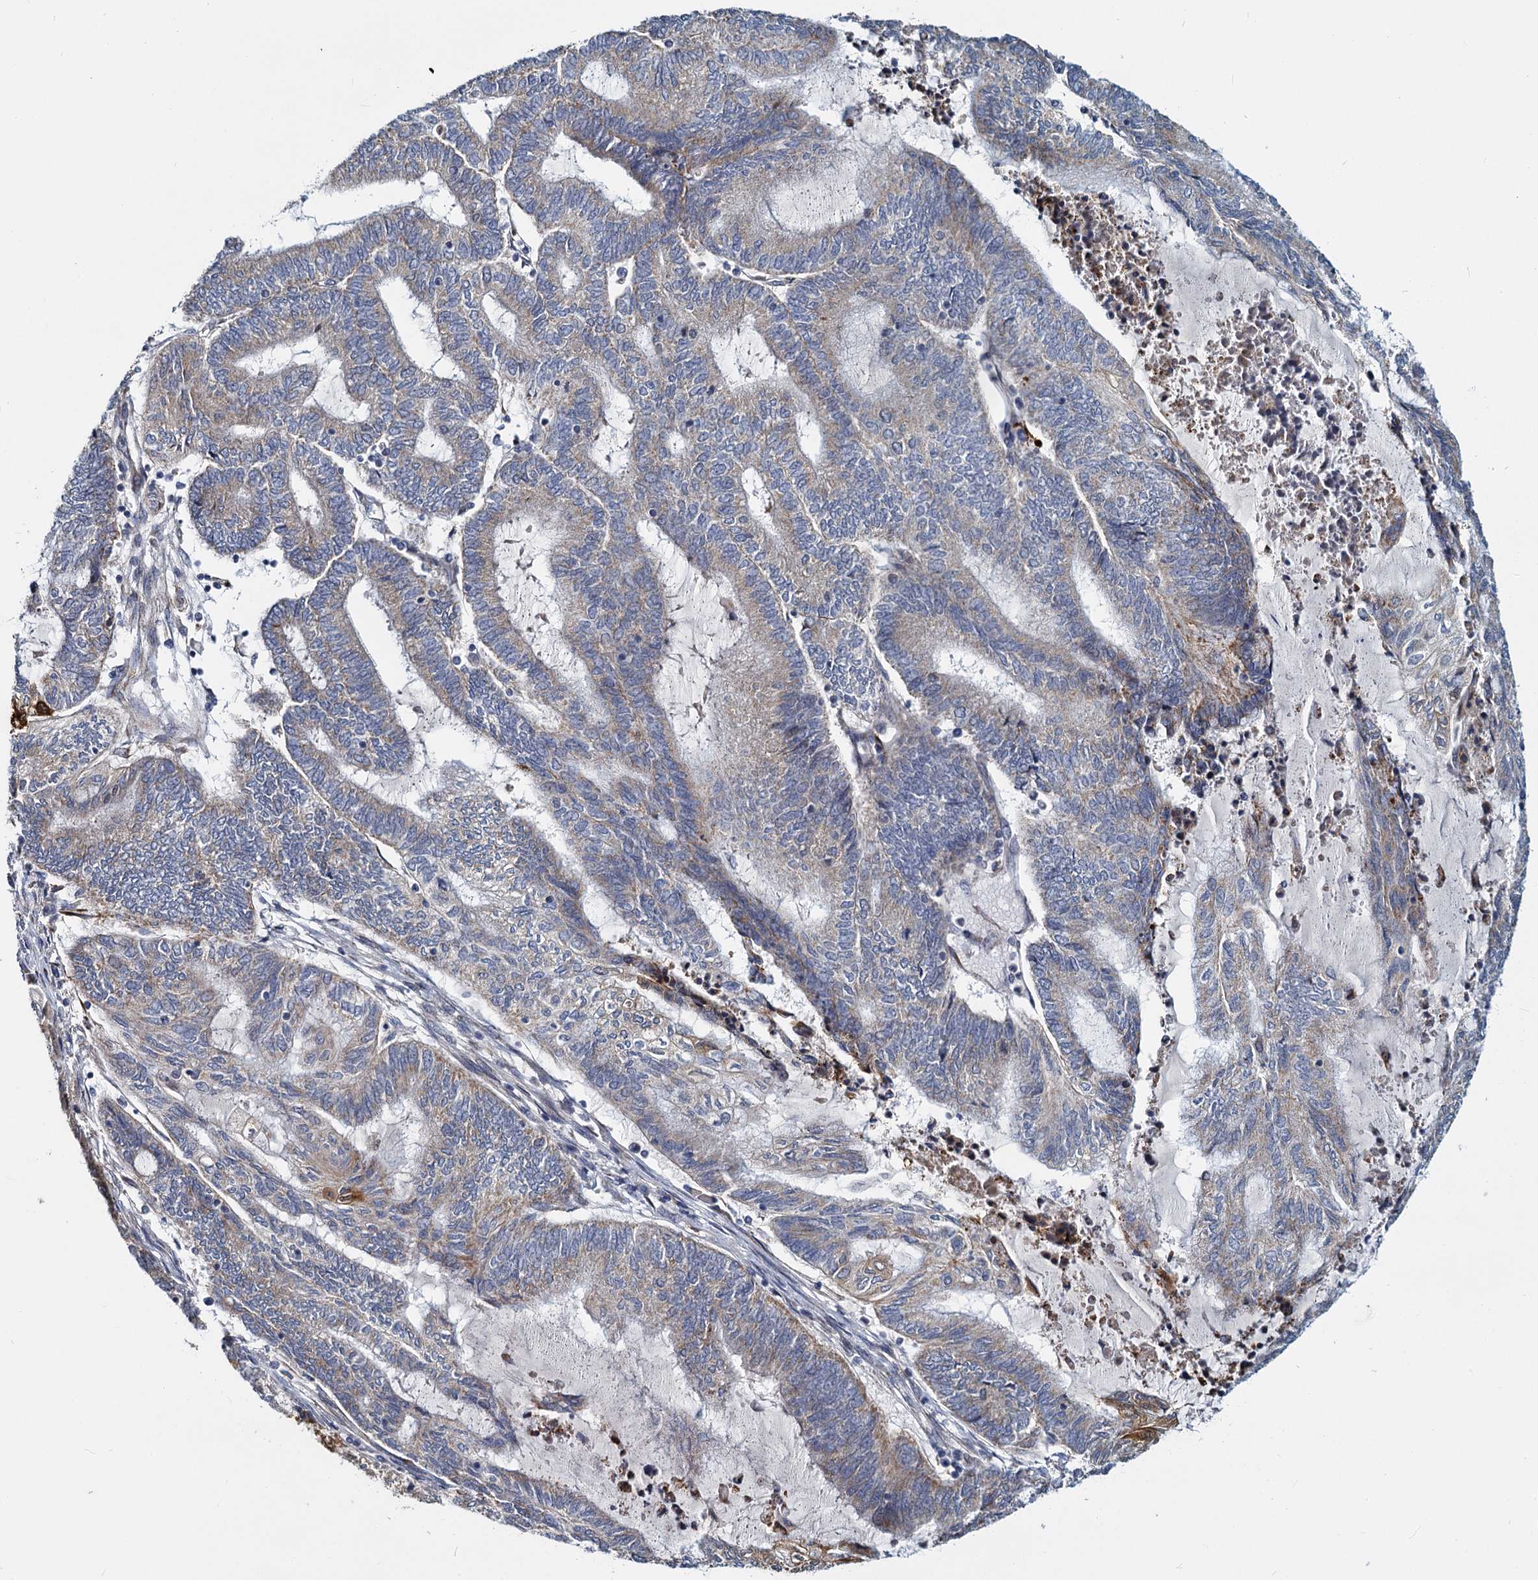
{"staining": {"intensity": "weak", "quantity": "25%-75%", "location": "cytoplasmic/membranous"}, "tissue": "endometrial cancer", "cell_type": "Tumor cells", "image_type": "cancer", "snomed": [{"axis": "morphology", "description": "Adenocarcinoma, NOS"}, {"axis": "topography", "description": "Uterus"}, {"axis": "topography", "description": "Endometrium"}], "caption": "Immunohistochemical staining of endometrial cancer (adenocarcinoma) demonstrates weak cytoplasmic/membranous protein expression in approximately 25%-75% of tumor cells. (DAB IHC with brightfield microscopy, high magnification).", "gene": "DCUN1D2", "patient": {"sex": "female", "age": 70}}